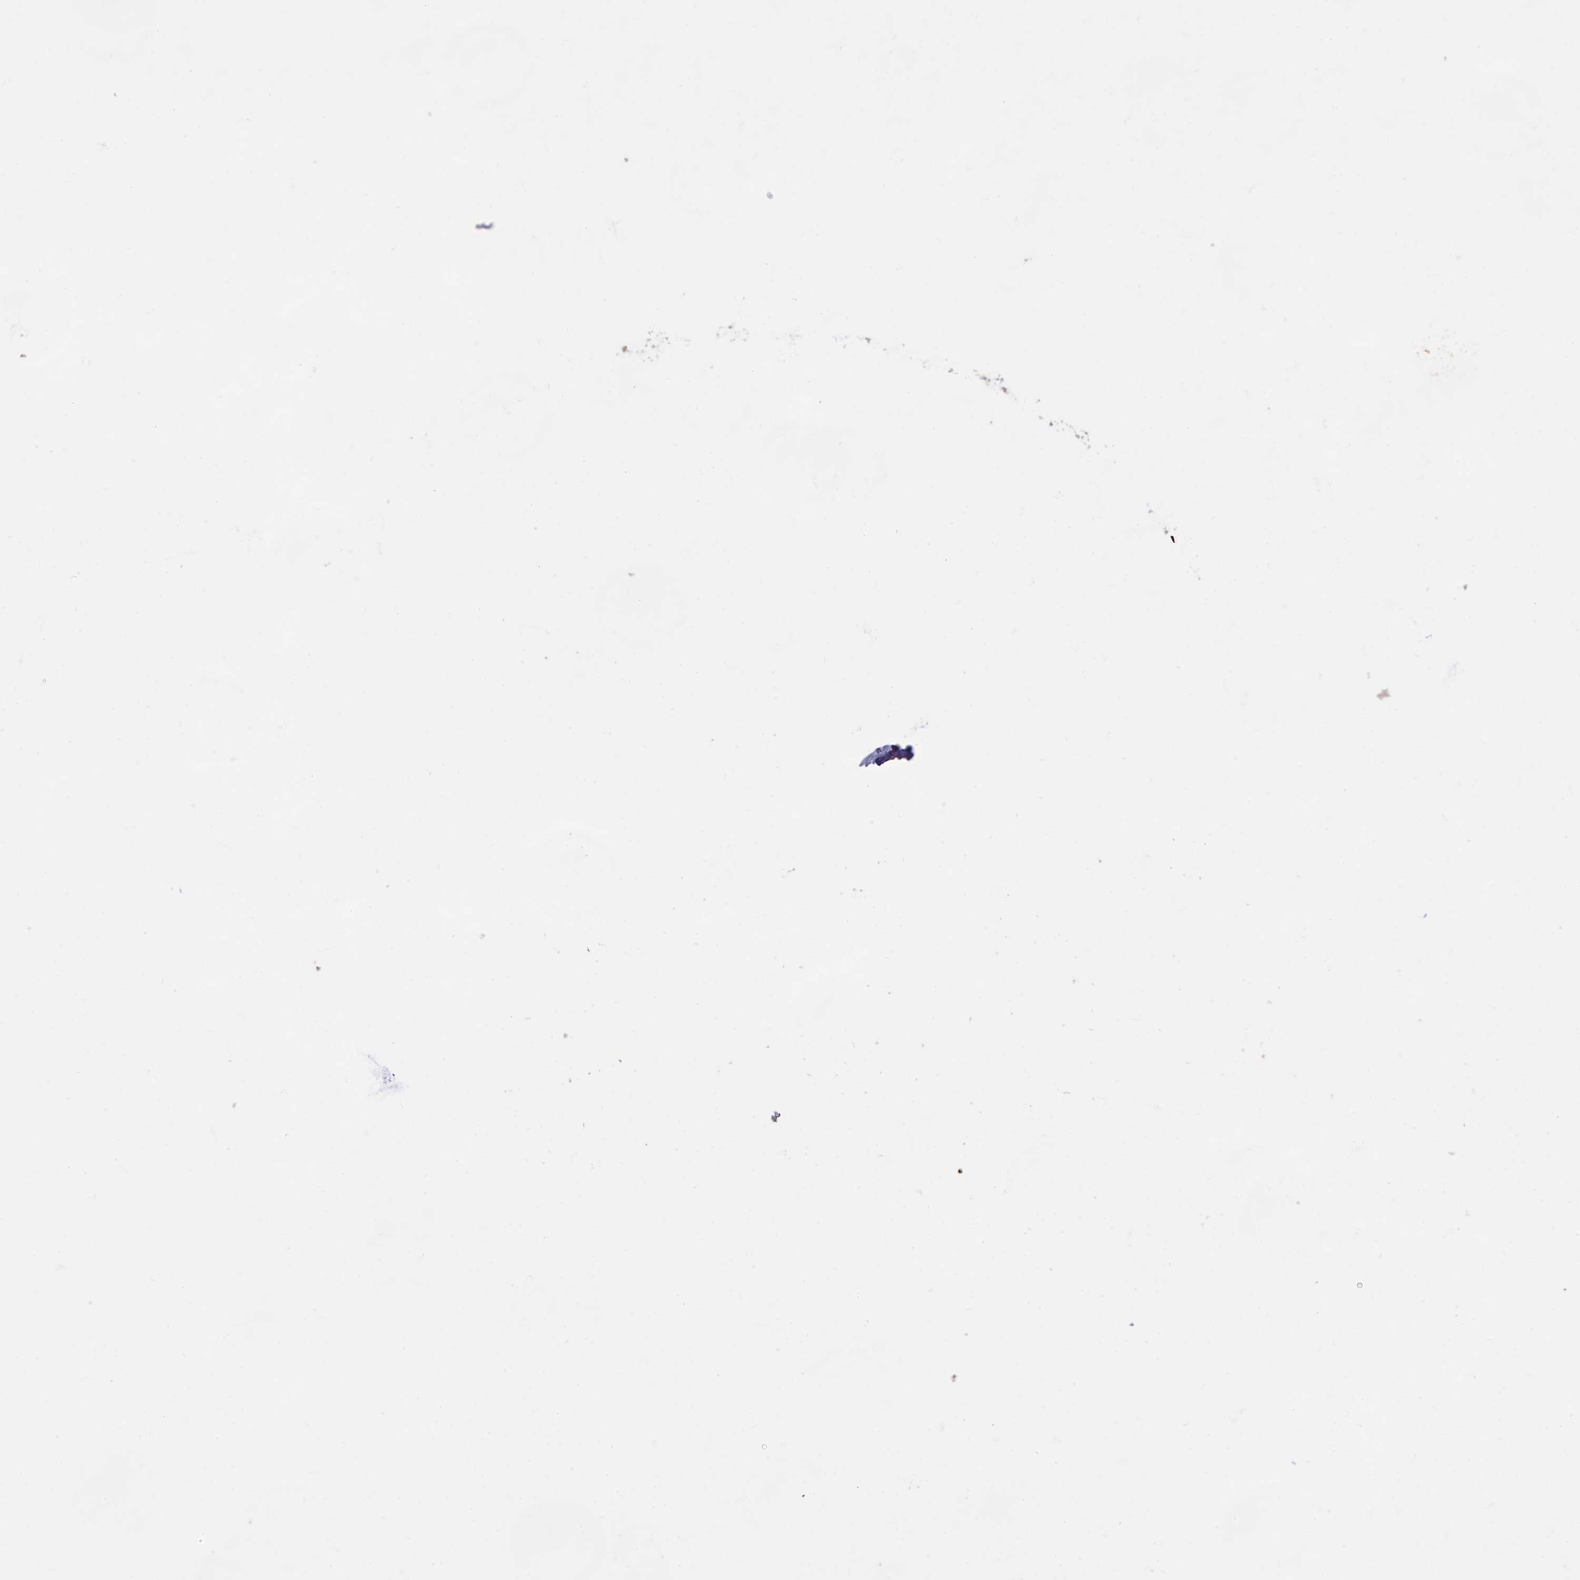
{"staining": {"intensity": "weak", "quantity": "<25%", "location": "cytoplasmic/membranous,nuclear"}, "tissue": "thyroid cancer", "cell_type": "Tumor cells", "image_type": "cancer", "snomed": [{"axis": "morphology", "description": "Papillary adenocarcinoma, NOS"}, {"axis": "topography", "description": "Thyroid gland"}], "caption": "Immunohistochemistry (IHC) micrograph of thyroid cancer (papillary adenocarcinoma) stained for a protein (brown), which displays no staining in tumor cells.", "gene": "EARS2", "patient": {"sex": "female", "age": 72}}